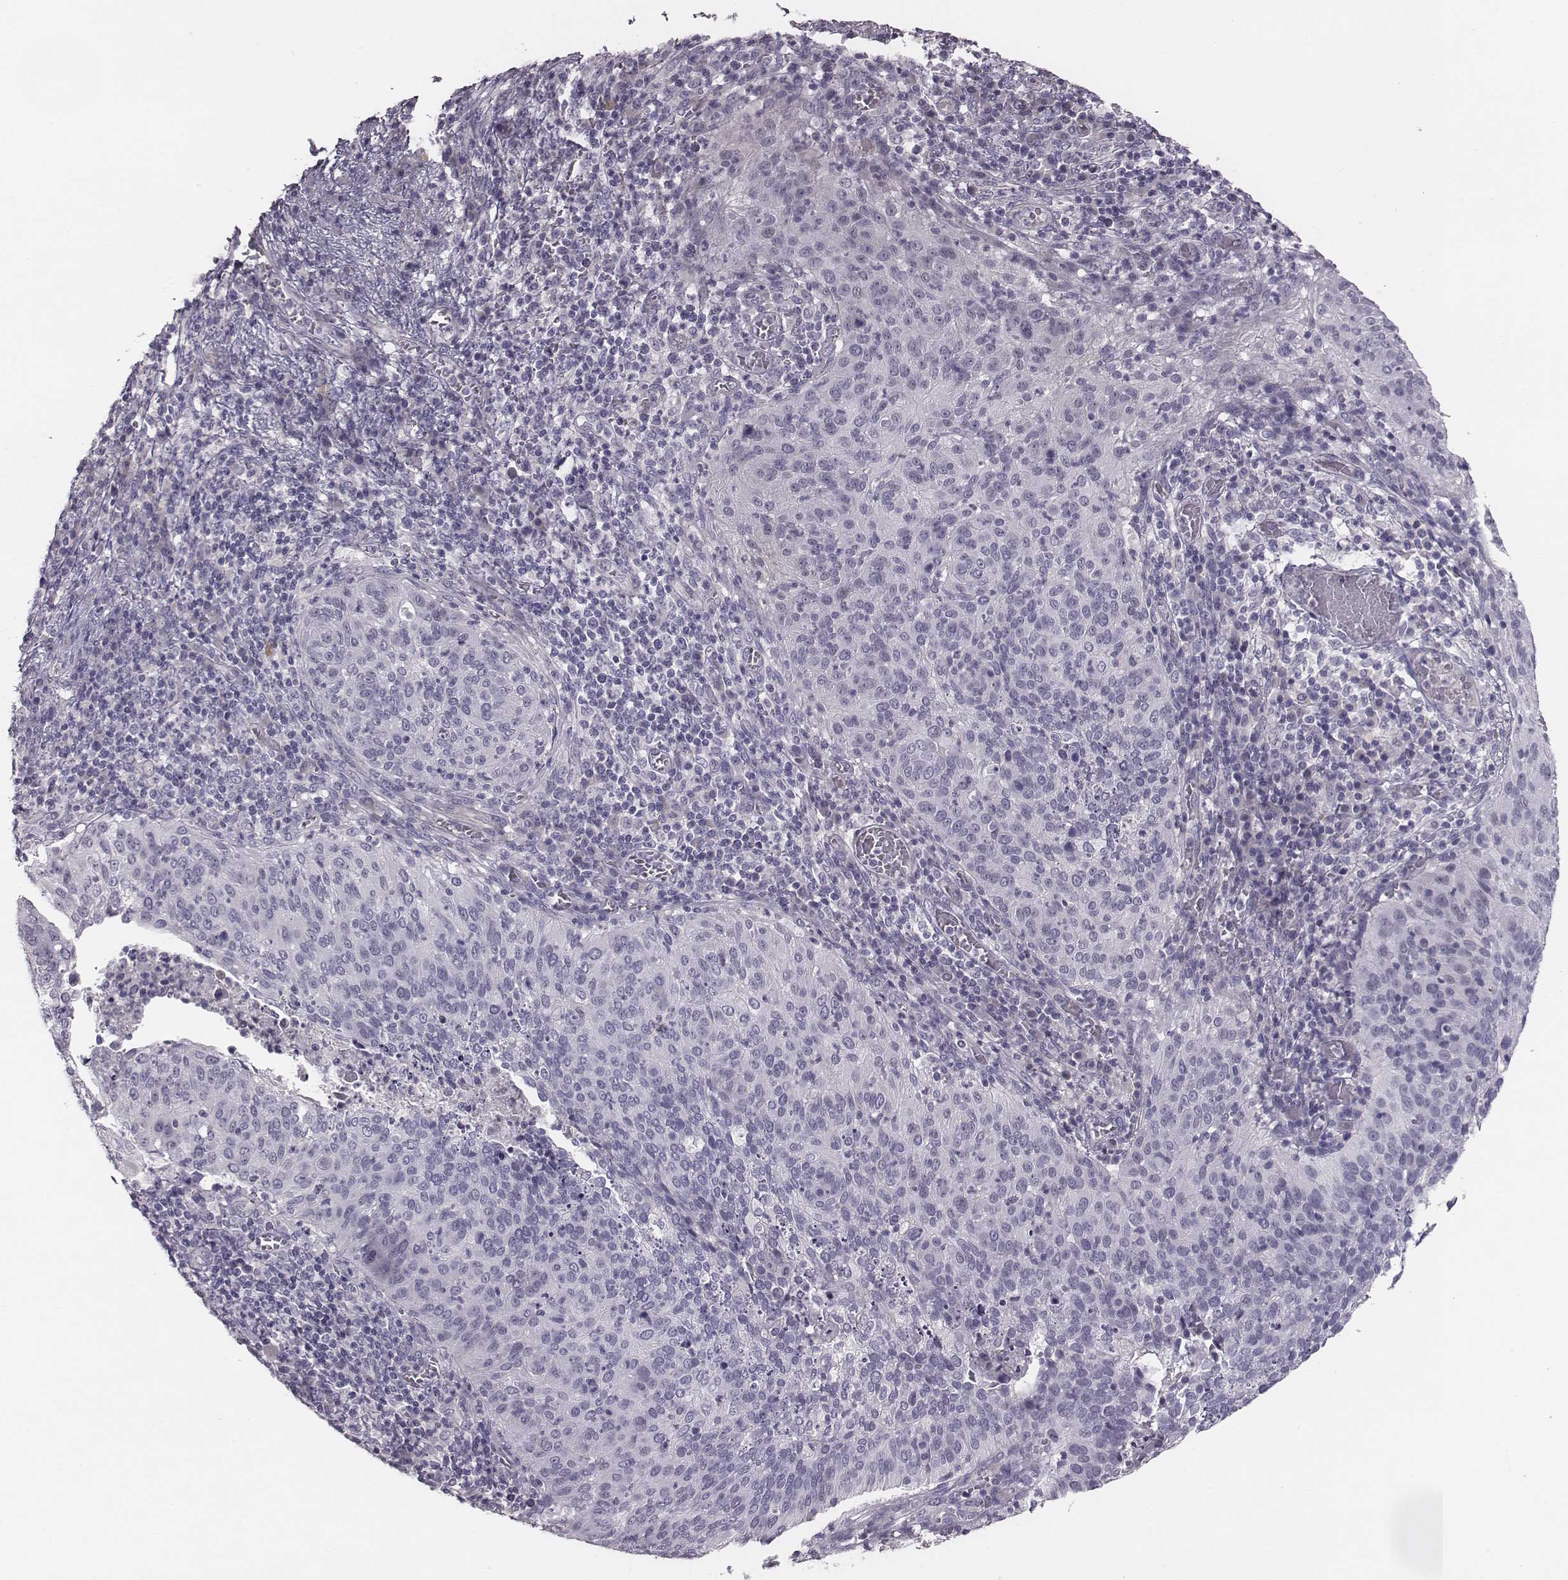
{"staining": {"intensity": "negative", "quantity": "none", "location": "none"}, "tissue": "cervical cancer", "cell_type": "Tumor cells", "image_type": "cancer", "snomed": [{"axis": "morphology", "description": "Squamous cell carcinoma, NOS"}, {"axis": "topography", "description": "Cervix"}], "caption": "High power microscopy image of an immunohistochemistry (IHC) photomicrograph of cervical cancer, revealing no significant staining in tumor cells. (DAB (3,3'-diaminobenzidine) immunohistochemistry (IHC), high magnification).", "gene": "CACNG4", "patient": {"sex": "female", "age": 39}}